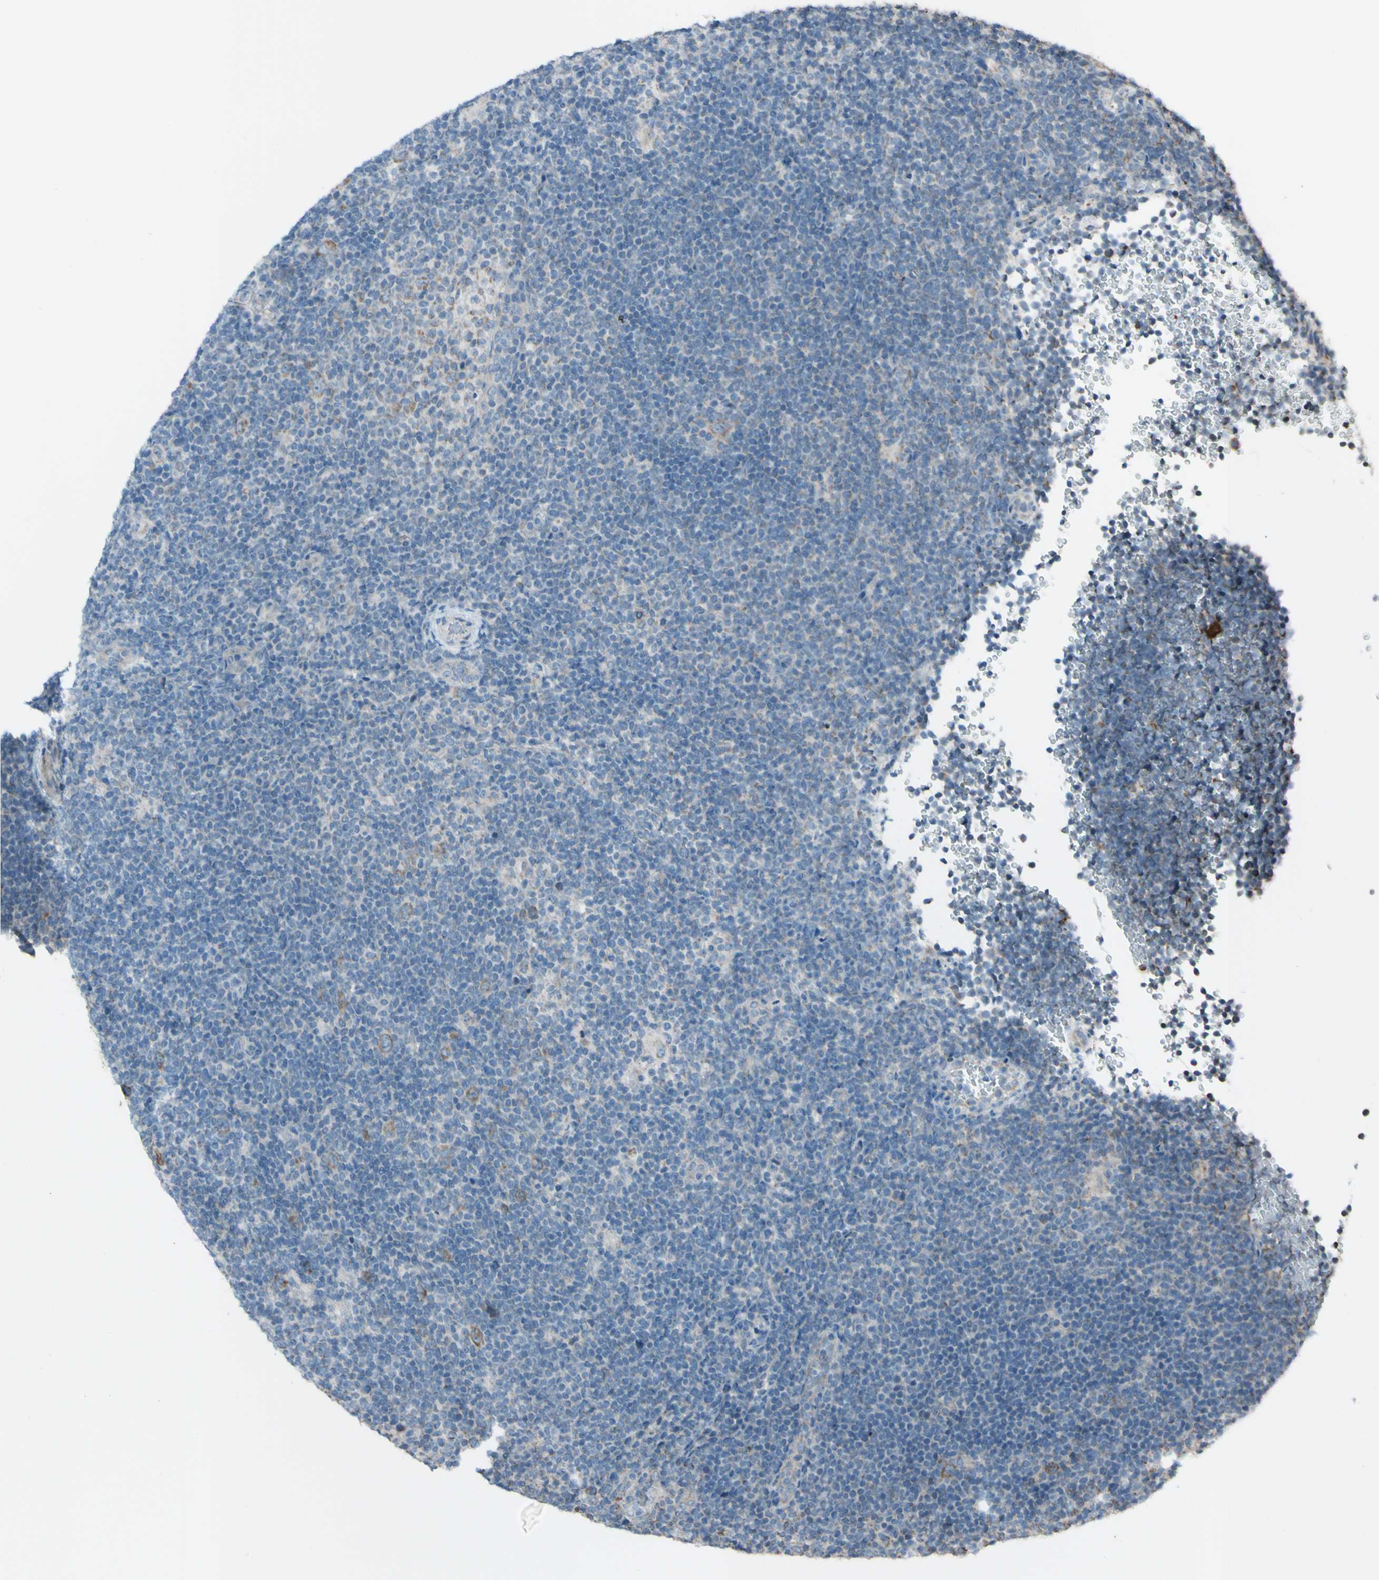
{"staining": {"intensity": "moderate", "quantity": "25%-75%", "location": "cytoplasmic/membranous"}, "tissue": "lymphoma", "cell_type": "Tumor cells", "image_type": "cancer", "snomed": [{"axis": "morphology", "description": "Hodgkin's disease, NOS"}, {"axis": "topography", "description": "Lymph node"}], "caption": "About 25%-75% of tumor cells in human lymphoma reveal moderate cytoplasmic/membranous protein staining as visualized by brown immunohistochemical staining.", "gene": "ACOT8", "patient": {"sex": "female", "age": 57}}